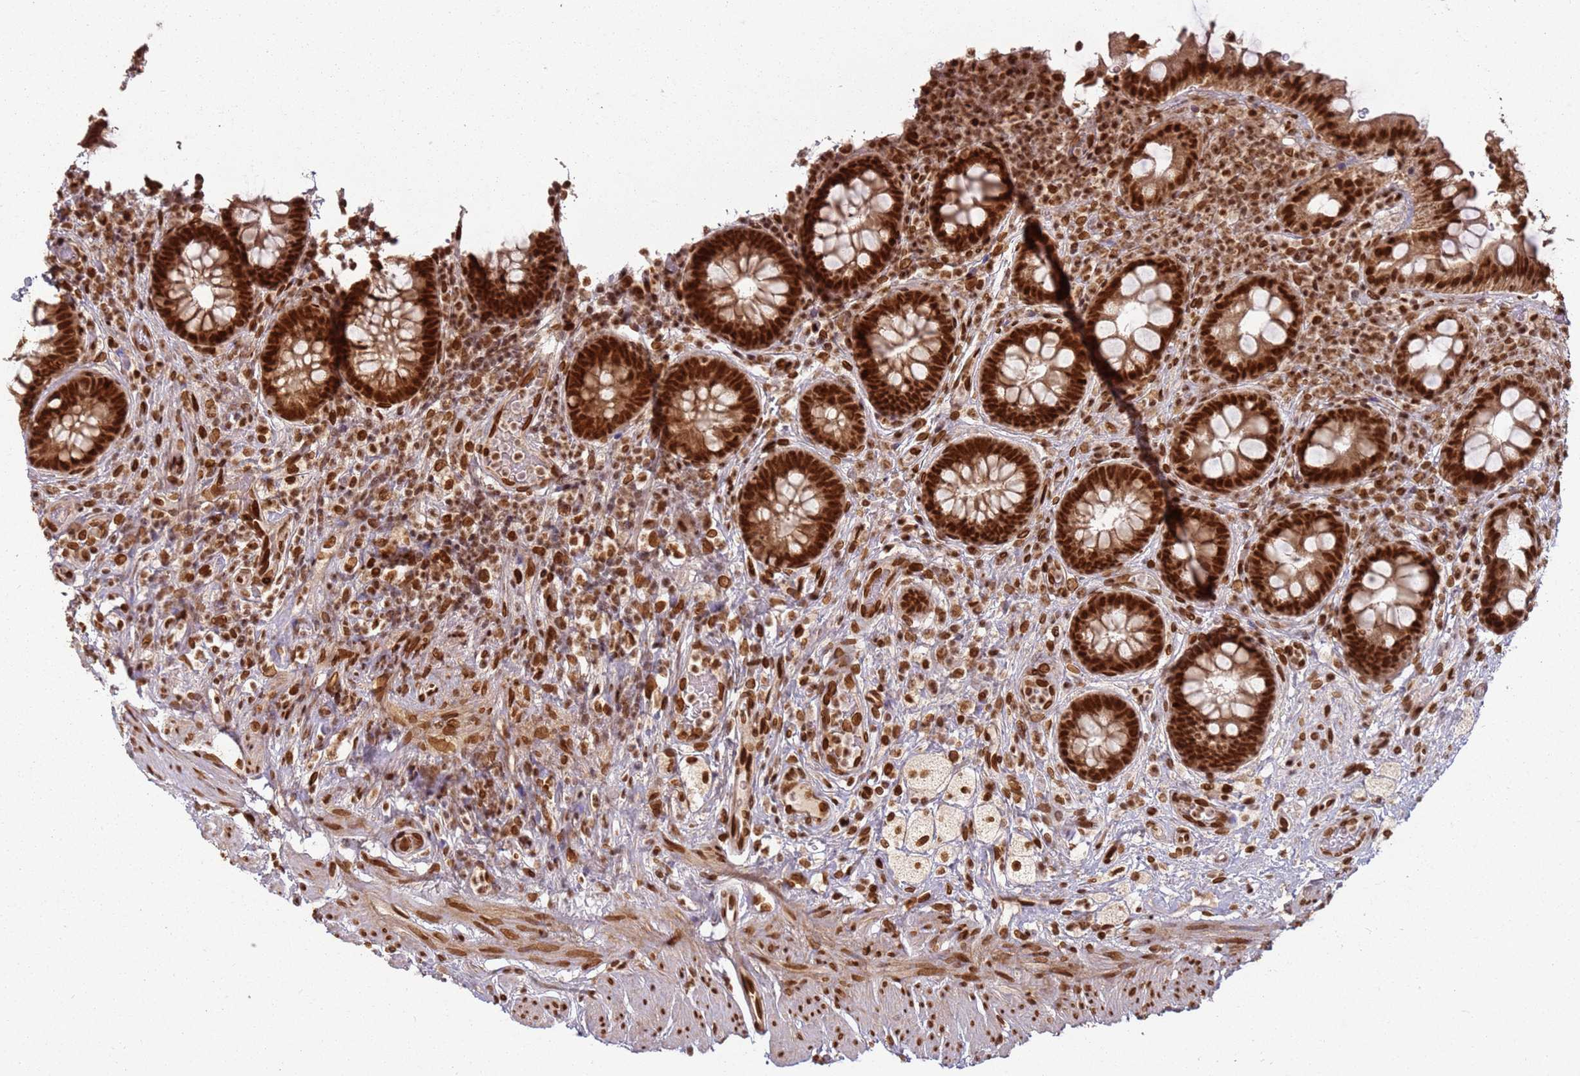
{"staining": {"intensity": "strong", "quantity": ">75%", "location": "nuclear"}, "tissue": "rectum", "cell_type": "Glandular cells", "image_type": "normal", "snomed": [{"axis": "morphology", "description": "Normal tissue, NOS"}, {"axis": "topography", "description": "Rectum"}, {"axis": "topography", "description": "Peripheral nerve tissue"}], "caption": "IHC of unremarkable rectum exhibits high levels of strong nuclear expression in approximately >75% of glandular cells.", "gene": "TENT4A", "patient": {"sex": "female", "age": 69}}